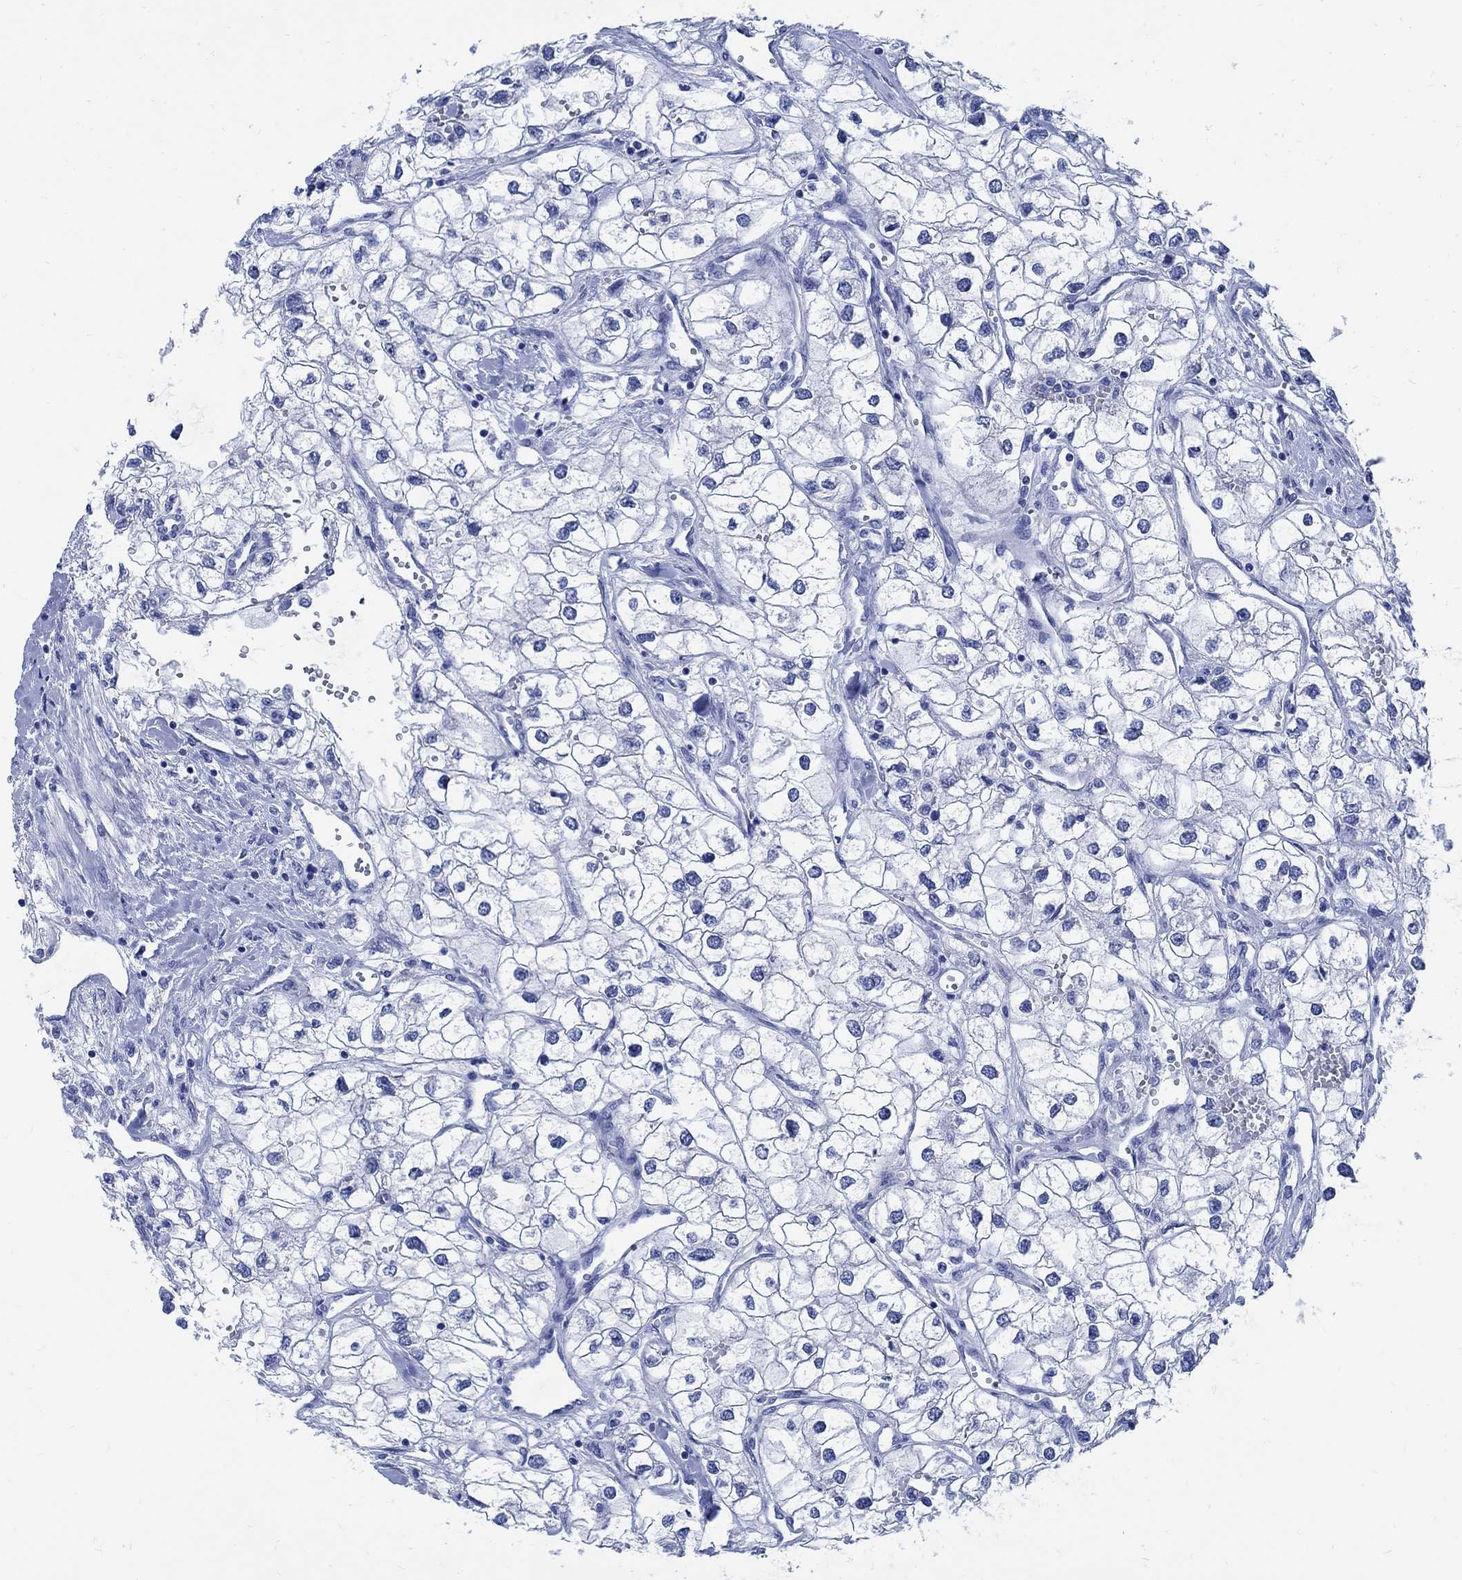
{"staining": {"intensity": "negative", "quantity": "none", "location": "none"}, "tissue": "renal cancer", "cell_type": "Tumor cells", "image_type": "cancer", "snomed": [{"axis": "morphology", "description": "Adenocarcinoma, NOS"}, {"axis": "topography", "description": "Kidney"}], "caption": "Tumor cells are negative for brown protein staining in renal cancer. Nuclei are stained in blue.", "gene": "CAMK2N1", "patient": {"sex": "male", "age": 59}}